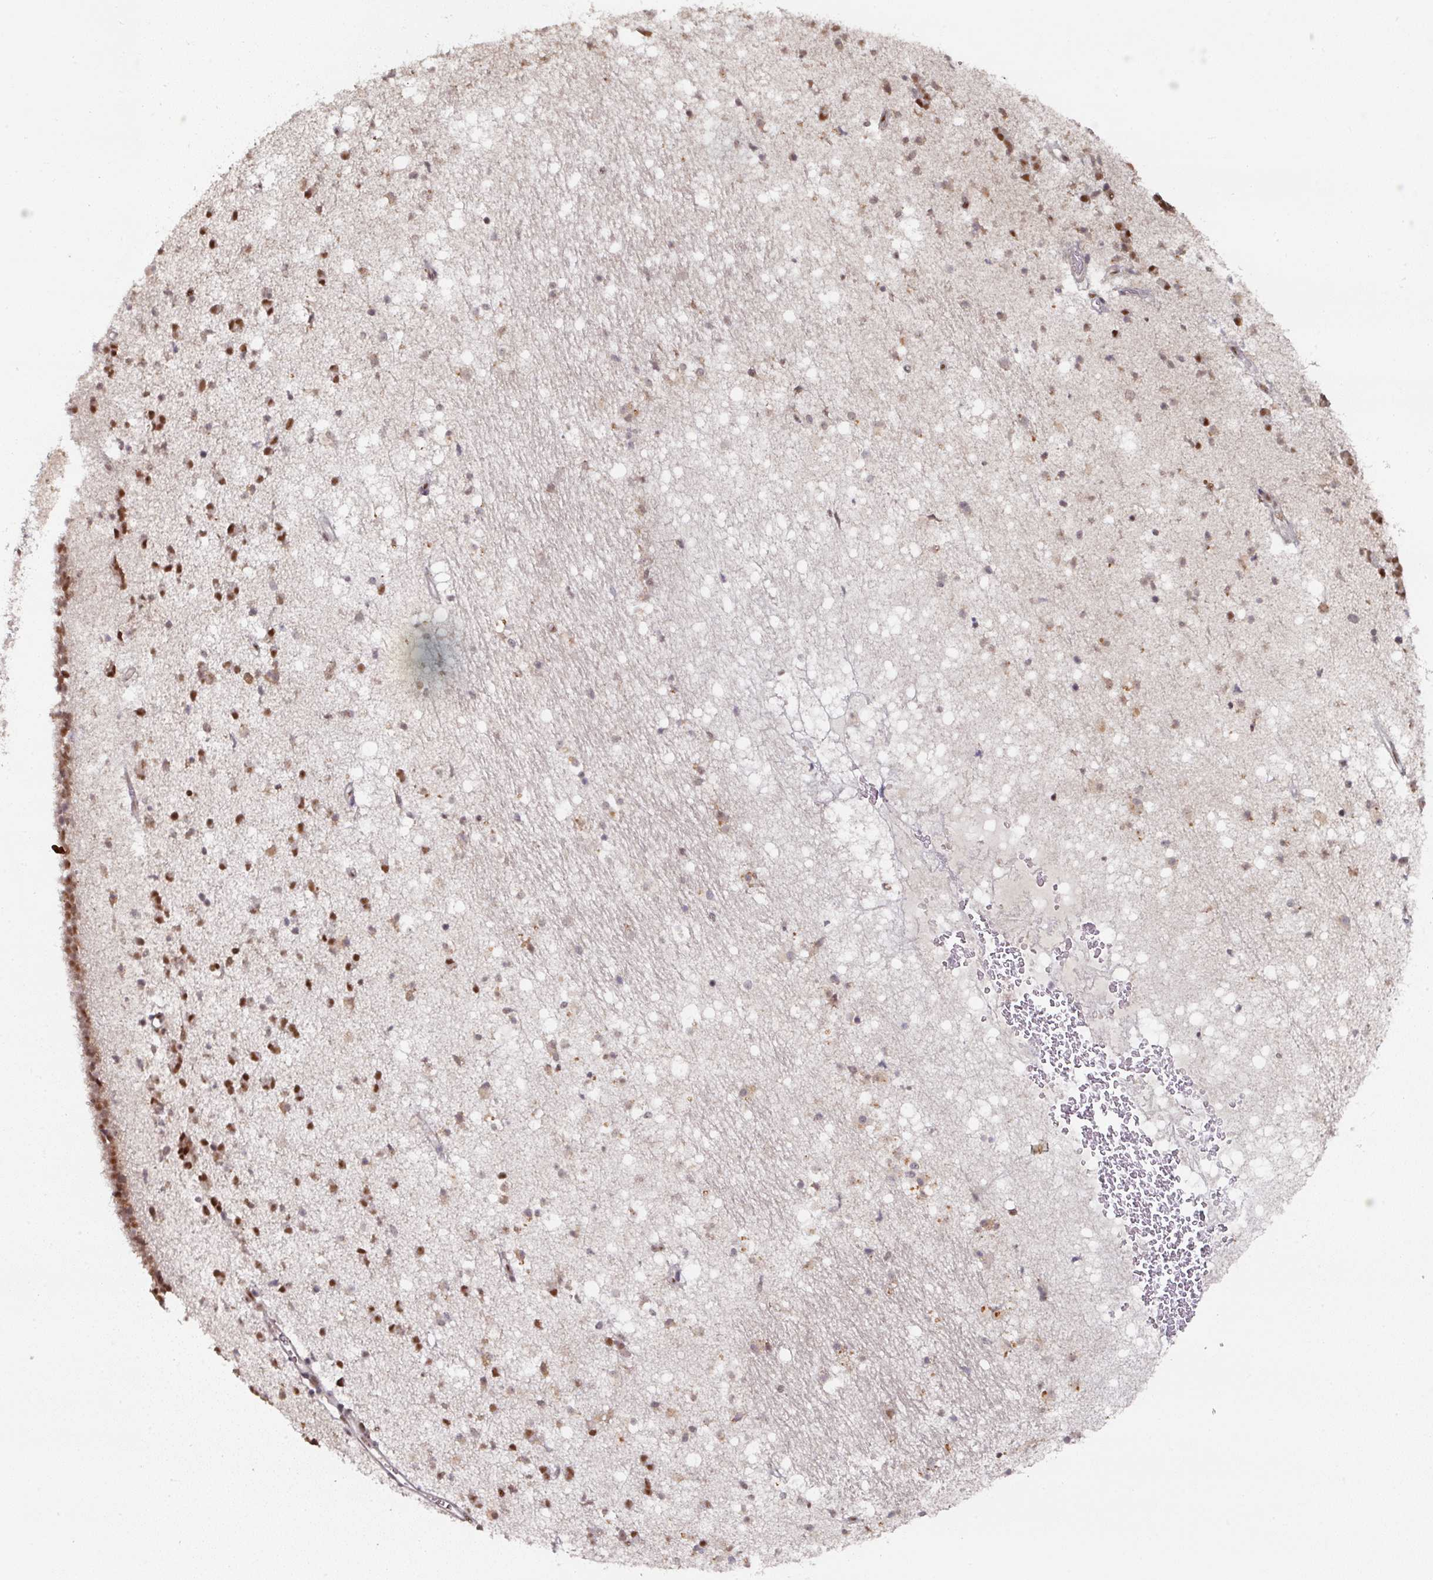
{"staining": {"intensity": "strong", "quantity": "25%-75%", "location": "cytoplasmic/membranous,nuclear"}, "tissue": "caudate", "cell_type": "Glial cells", "image_type": "normal", "snomed": [{"axis": "morphology", "description": "Normal tissue, NOS"}, {"axis": "topography", "description": "Lateral ventricle wall"}], "caption": "Brown immunohistochemical staining in unremarkable human caudate shows strong cytoplasmic/membranous,nuclear staining in approximately 25%-75% of glial cells. (IHC, brightfield microscopy, high magnification).", "gene": "ENSG00000289690", "patient": {"sex": "male", "age": 37}}